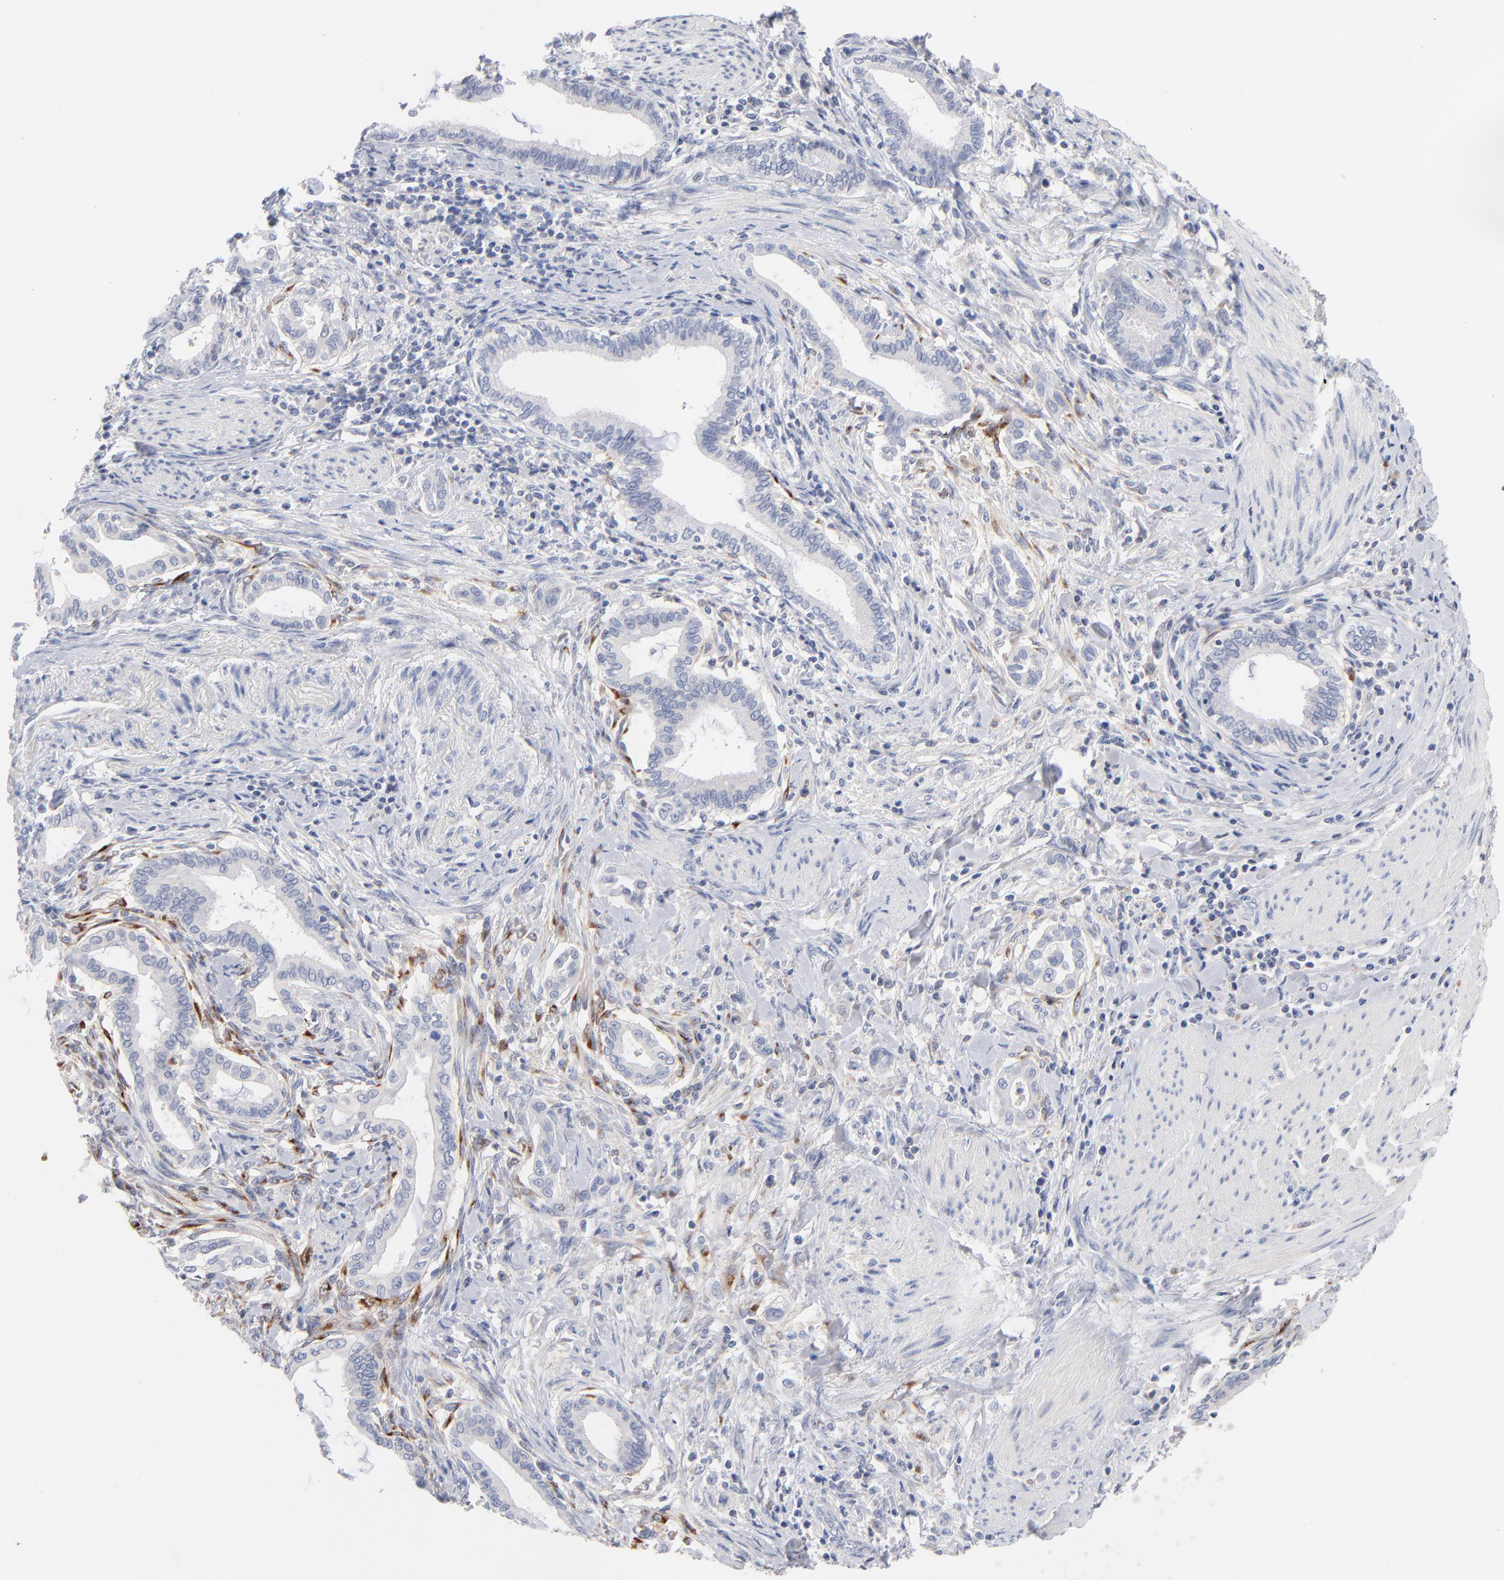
{"staining": {"intensity": "negative", "quantity": "none", "location": "none"}, "tissue": "pancreatic cancer", "cell_type": "Tumor cells", "image_type": "cancer", "snomed": [{"axis": "morphology", "description": "Adenocarcinoma, NOS"}, {"axis": "topography", "description": "Pancreas"}], "caption": "Pancreatic cancer was stained to show a protein in brown. There is no significant staining in tumor cells.", "gene": "F12", "patient": {"sex": "female", "age": 64}}